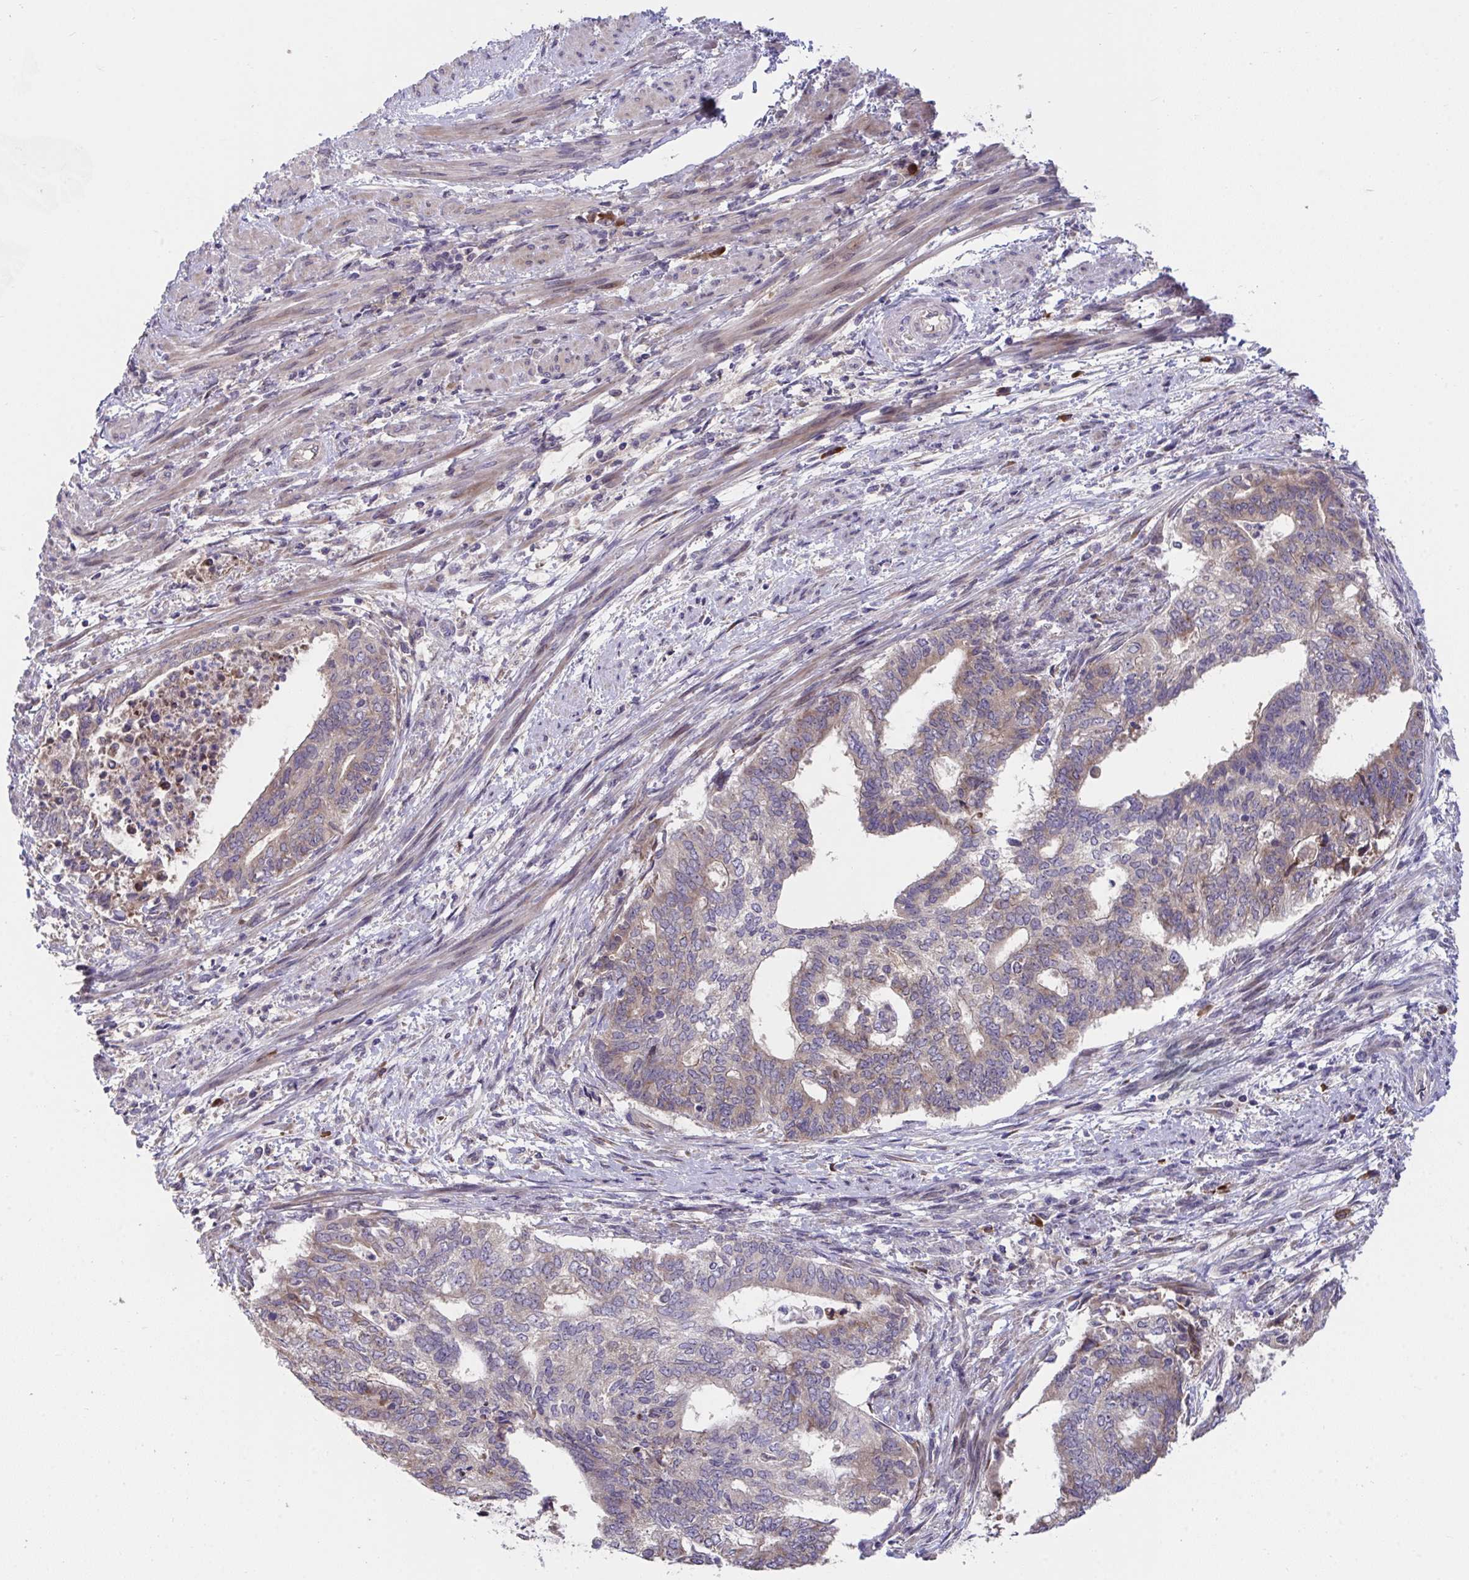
{"staining": {"intensity": "moderate", "quantity": "25%-75%", "location": "cytoplasmic/membranous"}, "tissue": "endometrial cancer", "cell_type": "Tumor cells", "image_type": "cancer", "snomed": [{"axis": "morphology", "description": "Adenocarcinoma, NOS"}, {"axis": "topography", "description": "Endometrium"}], "caption": "This is a histology image of immunohistochemistry (IHC) staining of endometrial cancer, which shows moderate staining in the cytoplasmic/membranous of tumor cells.", "gene": "SUSD4", "patient": {"sex": "female", "age": 65}}